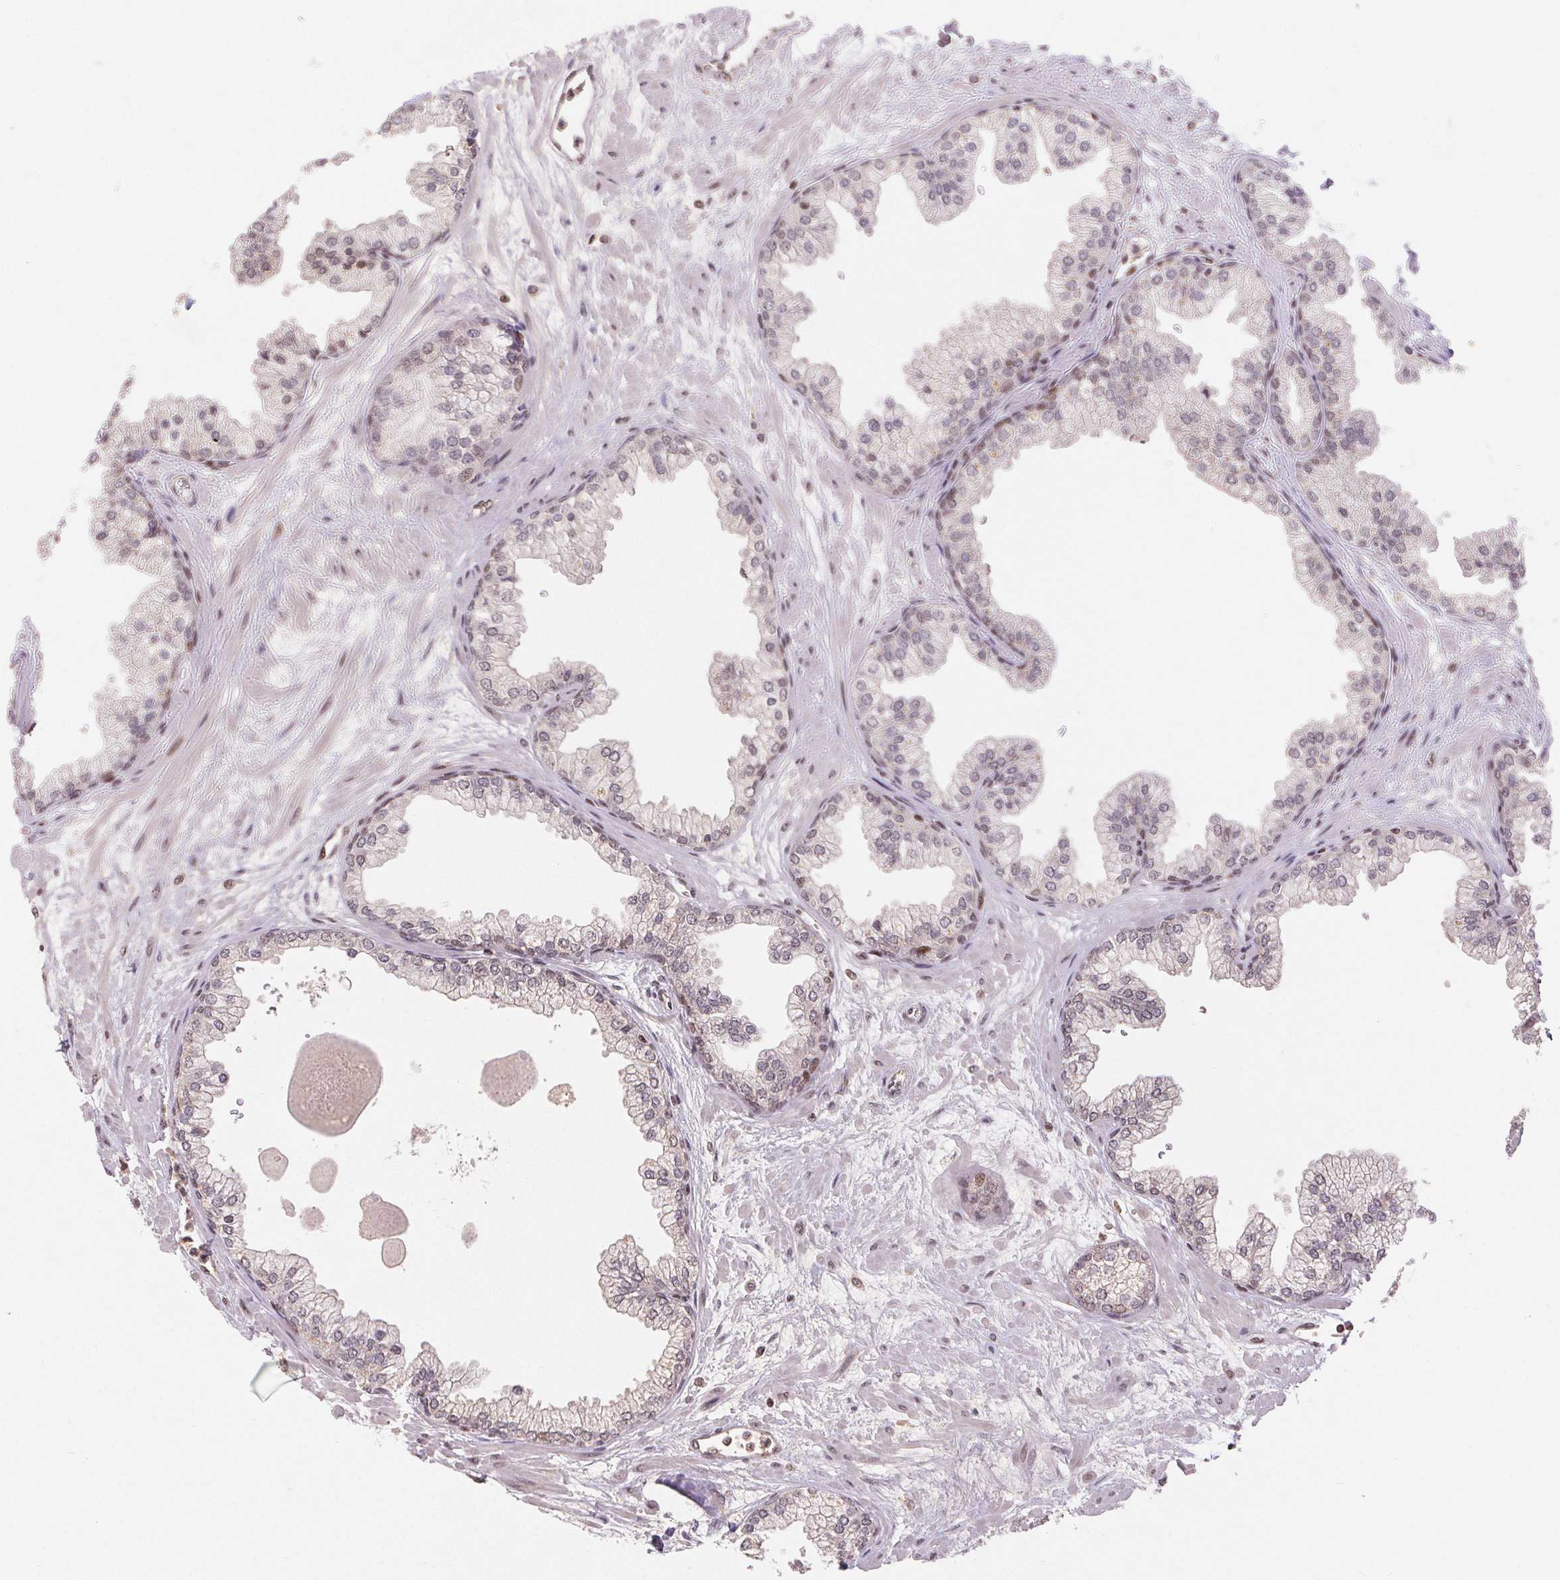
{"staining": {"intensity": "moderate", "quantity": "<25%", "location": "cytoplasmic/membranous"}, "tissue": "prostate", "cell_type": "Glandular cells", "image_type": "normal", "snomed": [{"axis": "morphology", "description": "Normal tissue, NOS"}, {"axis": "topography", "description": "Prostate"}, {"axis": "topography", "description": "Peripheral nerve tissue"}], "caption": "Glandular cells reveal low levels of moderate cytoplasmic/membranous expression in approximately <25% of cells in normal human prostate.", "gene": "MAPKAPK2", "patient": {"sex": "male", "age": 61}}